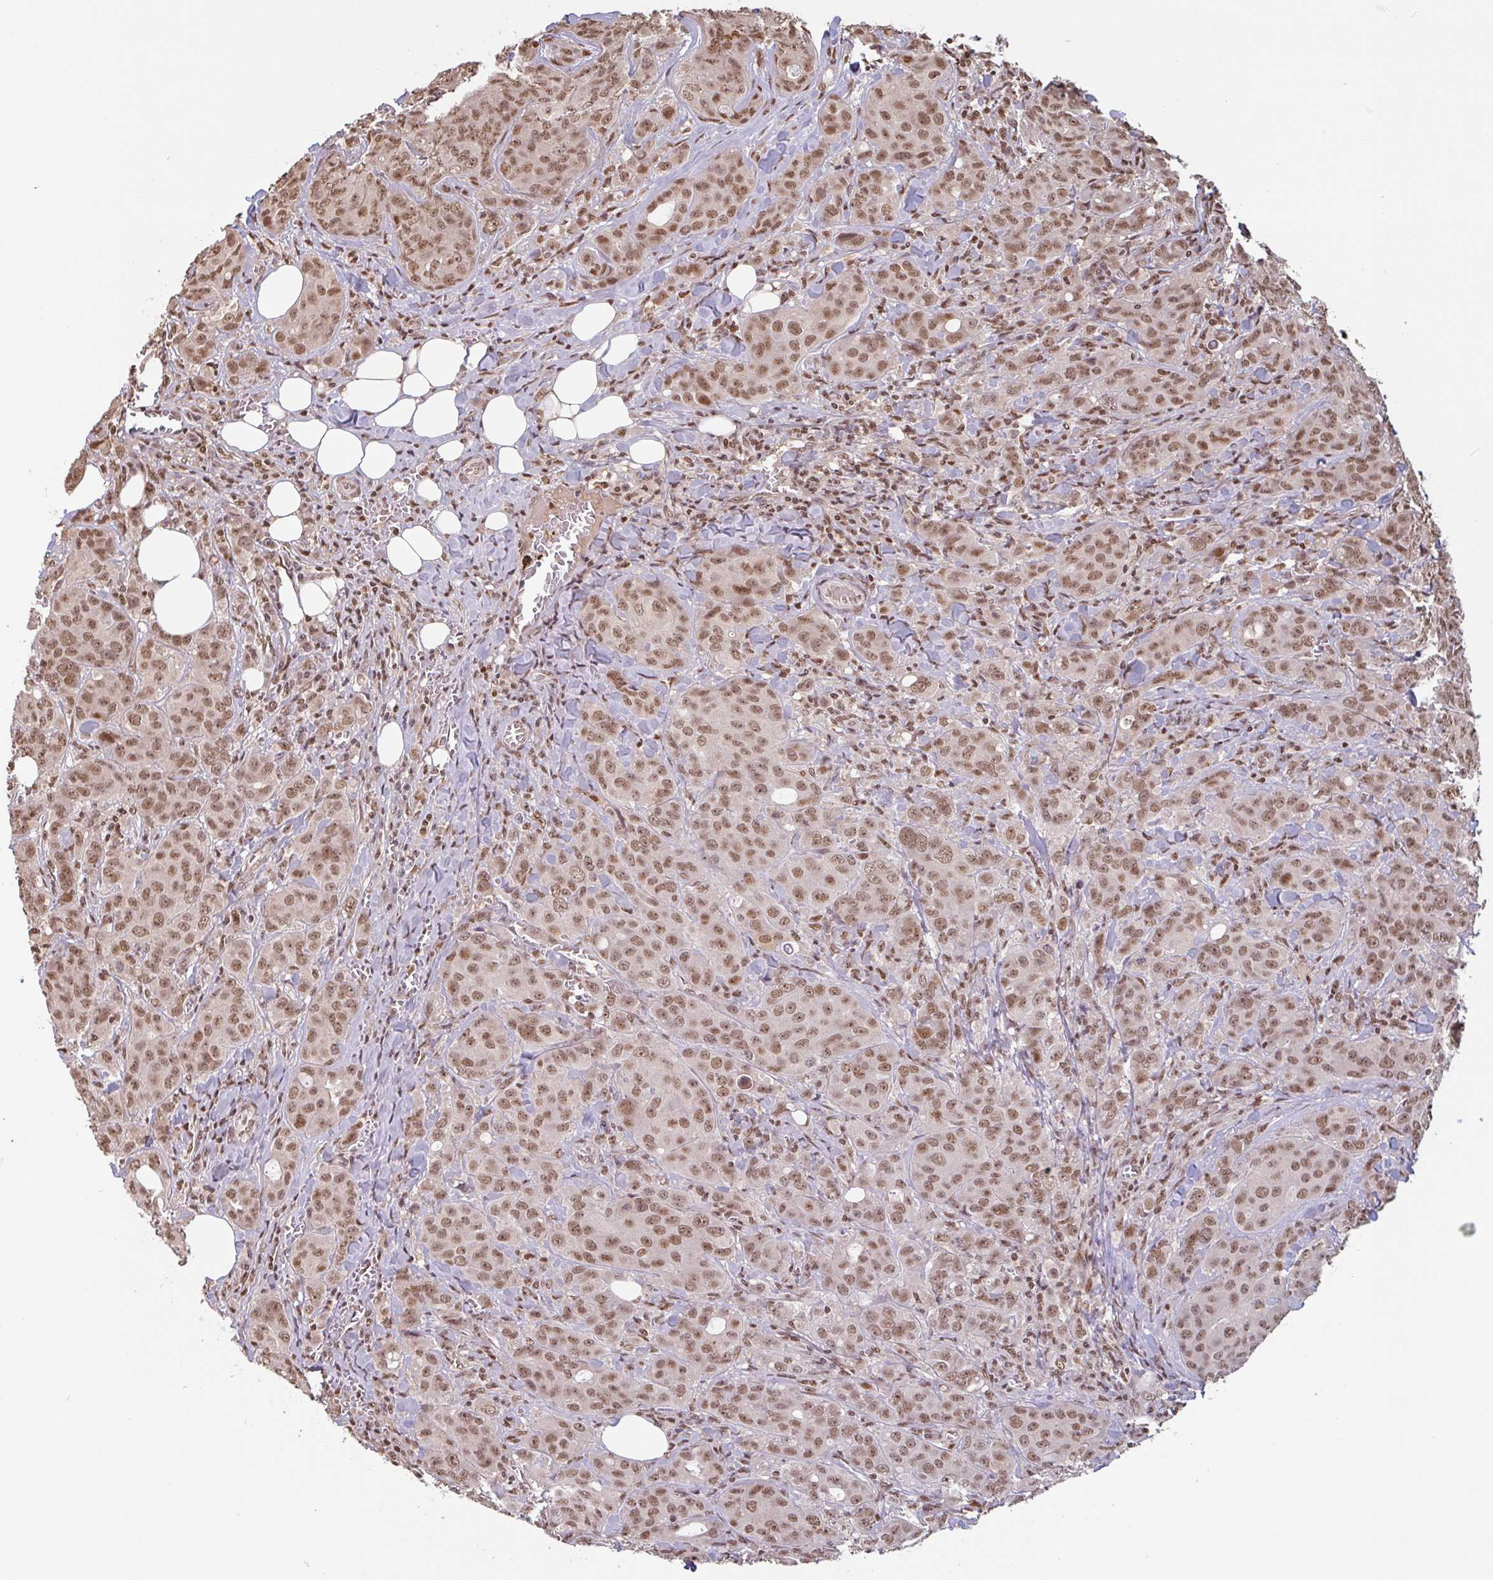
{"staining": {"intensity": "moderate", "quantity": ">75%", "location": "nuclear"}, "tissue": "breast cancer", "cell_type": "Tumor cells", "image_type": "cancer", "snomed": [{"axis": "morphology", "description": "Duct carcinoma"}, {"axis": "topography", "description": "Breast"}], "caption": "Human invasive ductal carcinoma (breast) stained for a protein (brown) reveals moderate nuclear positive staining in about >75% of tumor cells.", "gene": "DR1", "patient": {"sex": "female", "age": 43}}